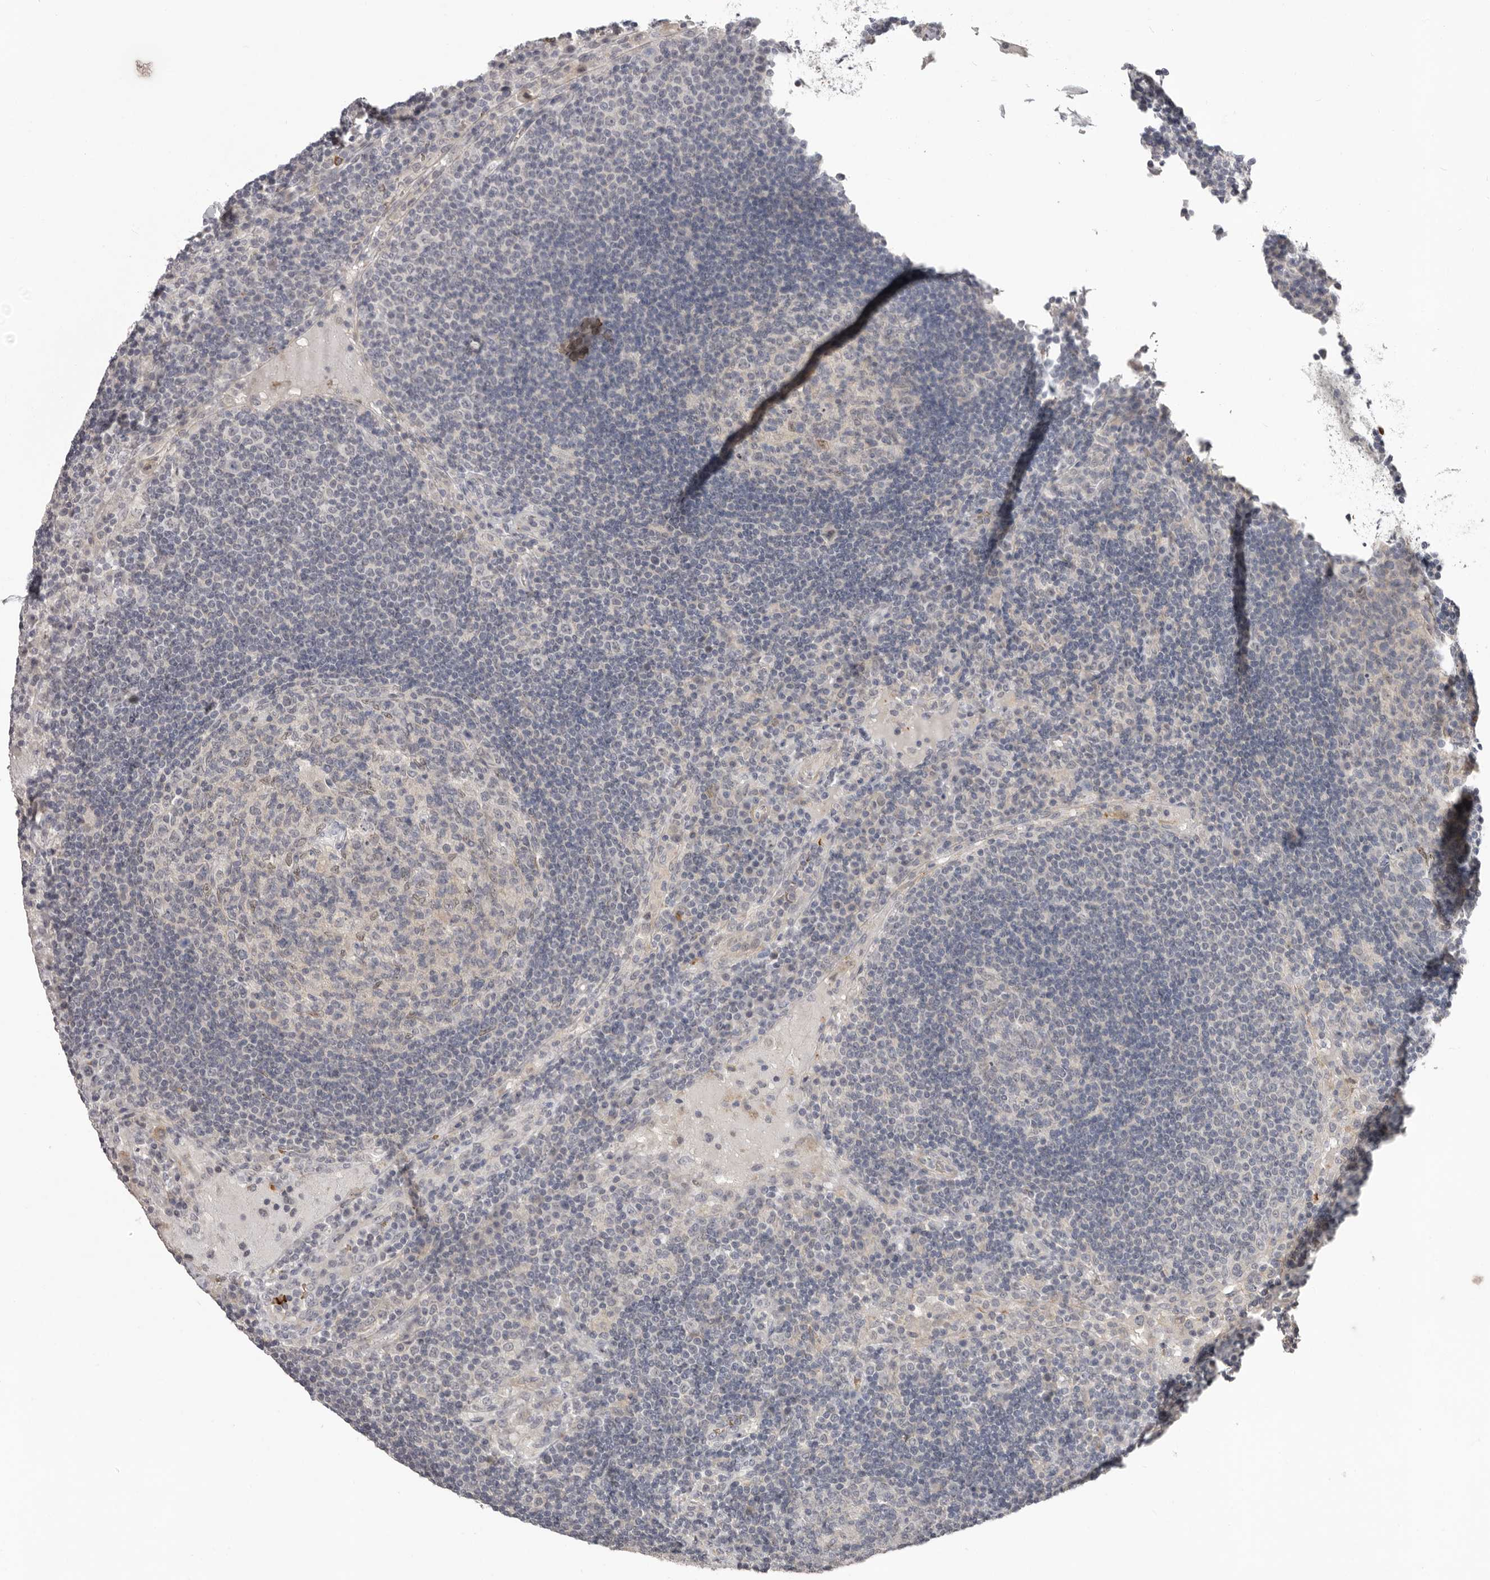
{"staining": {"intensity": "negative", "quantity": "none", "location": "none"}, "tissue": "lymph node", "cell_type": "Germinal center cells", "image_type": "normal", "snomed": [{"axis": "morphology", "description": "Normal tissue, NOS"}, {"axis": "topography", "description": "Lymph node"}], "caption": "Immunohistochemistry of normal lymph node demonstrates no staining in germinal center cells.", "gene": "TNR", "patient": {"sex": "female", "age": 53}}